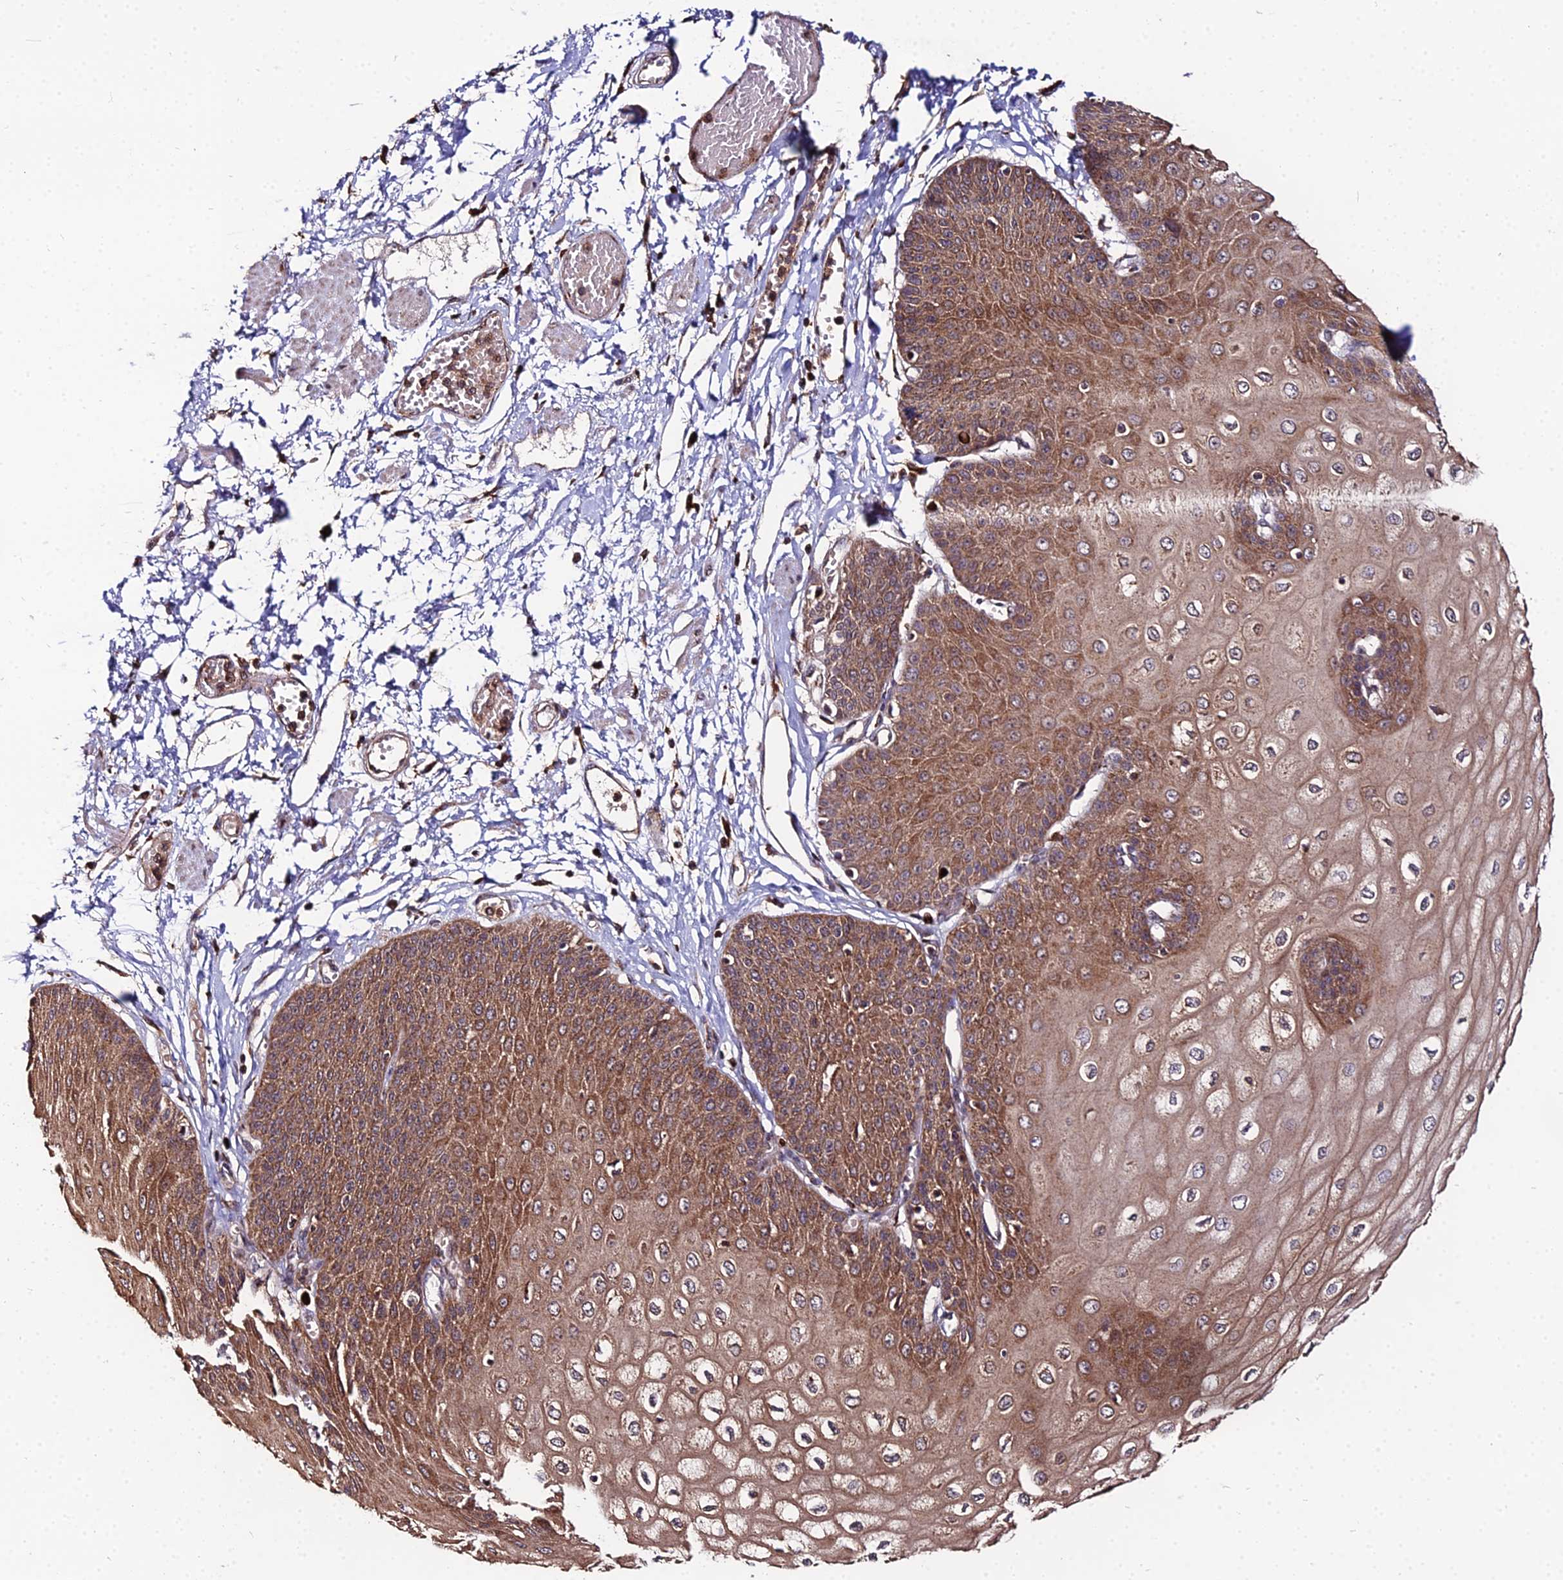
{"staining": {"intensity": "strong", "quantity": ">75%", "location": "cytoplasmic/membranous"}, "tissue": "esophagus", "cell_type": "Squamous epithelial cells", "image_type": "normal", "snomed": [{"axis": "morphology", "description": "Normal tissue, NOS"}, {"axis": "topography", "description": "Esophagus"}], "caption": "An IHC micrograph of unremarkable tissue is shown. Protein staining in brown highlights strong cytoplasmic/membranous positivity in esophagus within squamous epithelial cells.", "gene": "ENSG00000258465", "patient": {"sex": "male", "age": 60}}